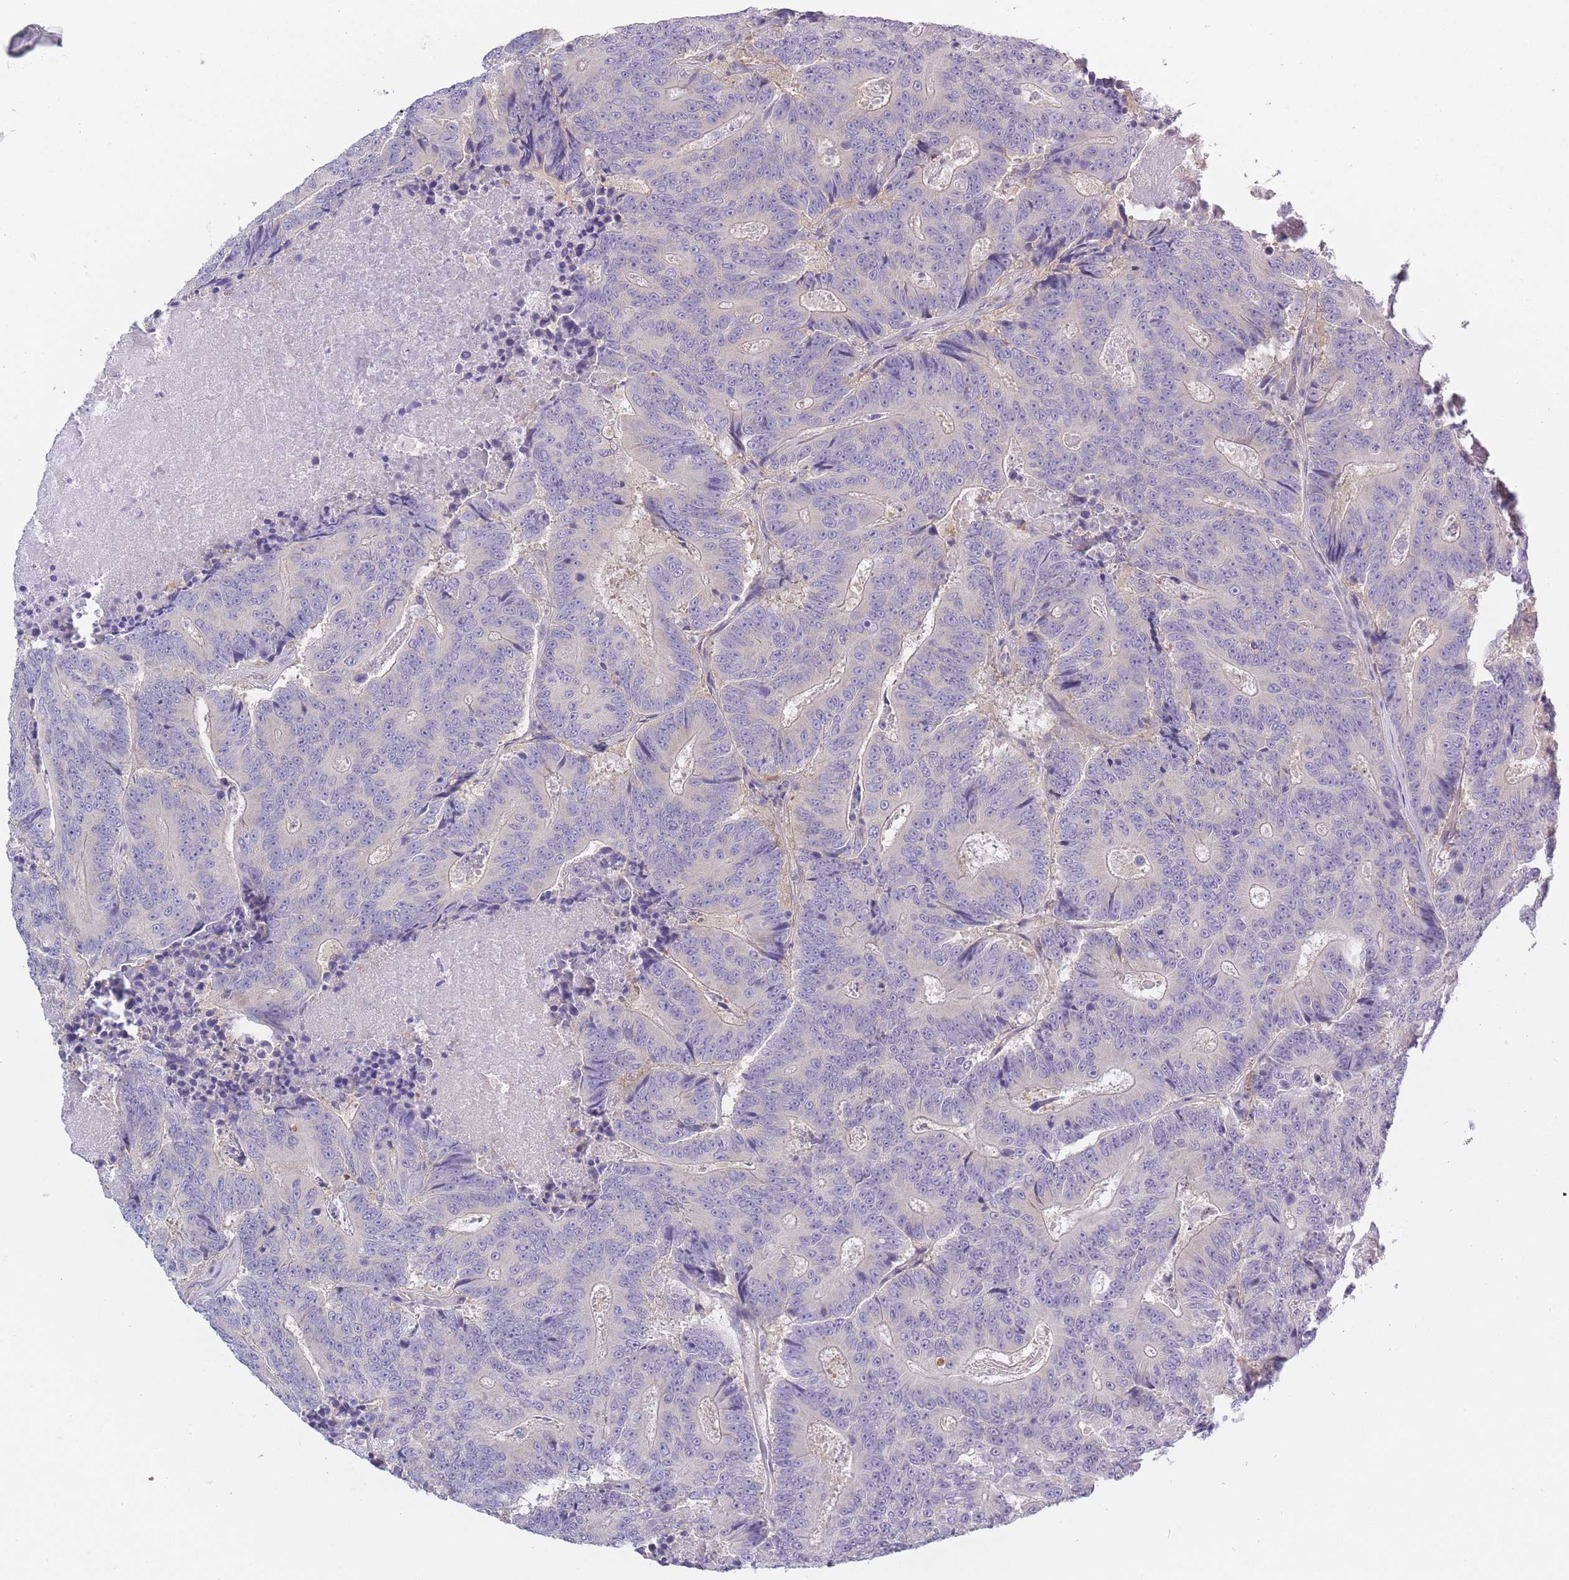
{"staining": {"intensity": "negative", "quantity": "none", "location": "none"}, "tissue": "colorectal cancer", "cell_type": "Tumor cells", "image_type": "cancer", "snomed": [{"axis": "morphology", "description": "Adenocarcinoma, NOS"}, {"axis": "topography", "description": "Colon"}], "caption": "There is no significant positivity in tumor cells of colorectal cancer.", "gene": "AP3M2", "patient": {"sex": "male", "age": 83}}